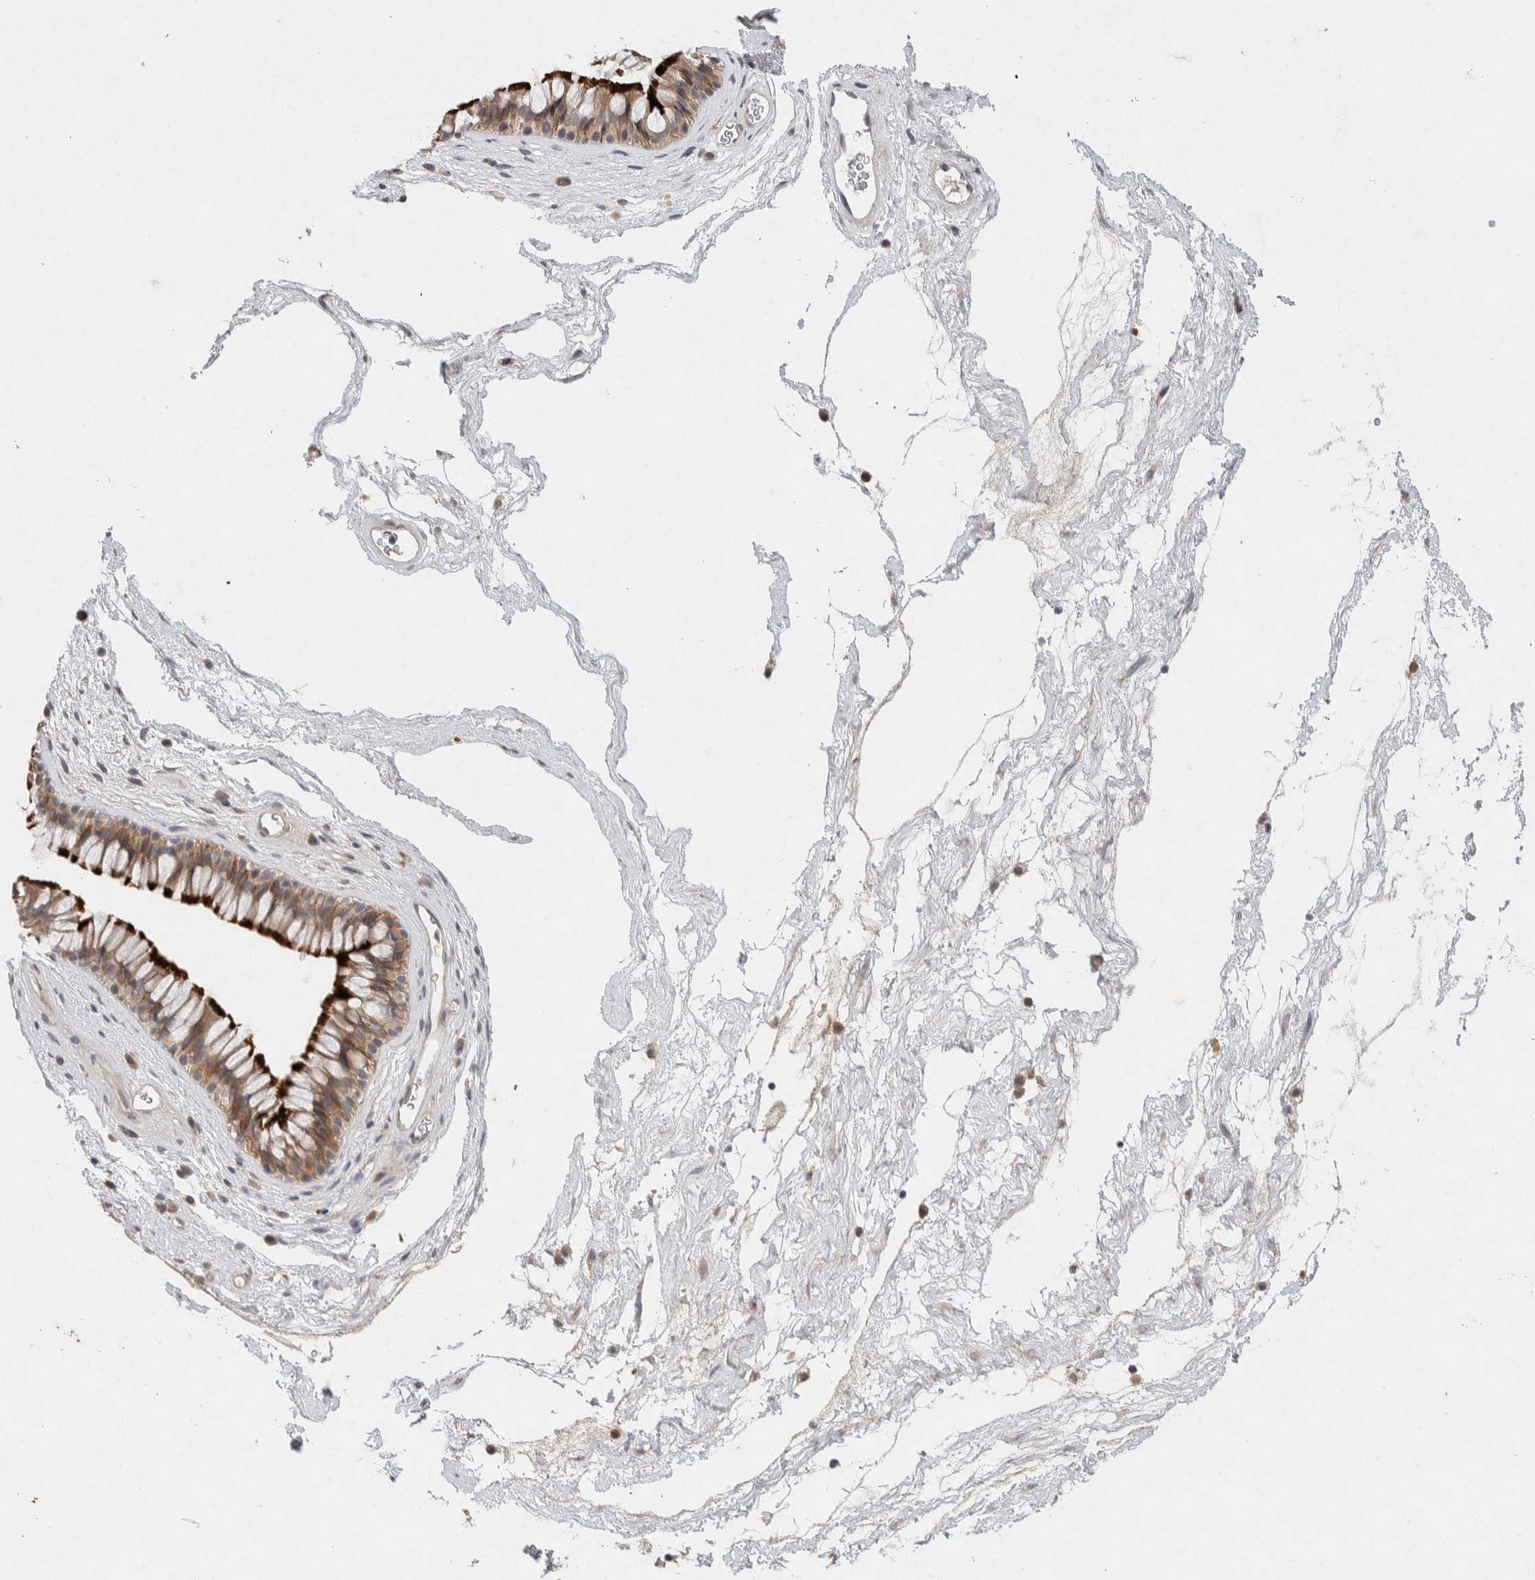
{"staining": {"intensity": "strong", "quantity": "25%-75%", "location": "cytoplasmic/membranous"}, "tissue": "nasopharynx", "cell_type": "Respiratory epithelial cells", "image_type": "normal", "snomed": [{"axis": "morphology", "description": "Normal tissue, NOS"}, {"axis": "morphology", "description": "Inflammation, NOS"}, {"axis": "topography", "description": "Nasopharynx"}], "caption": "Immunohistochemistry (IHC) photomicrograph of unremarkable nasopharynx: human nasopharynx stained using immunohistochemistry shows high levels of strong protein expression localized specifically in the cytoplasmic/membranous of respiratory epithelial cells, appearing as a cytoplasmic/membranous brown color.", "gene": "CMTM4", "patient": {"sex": "male", "age": 48}}